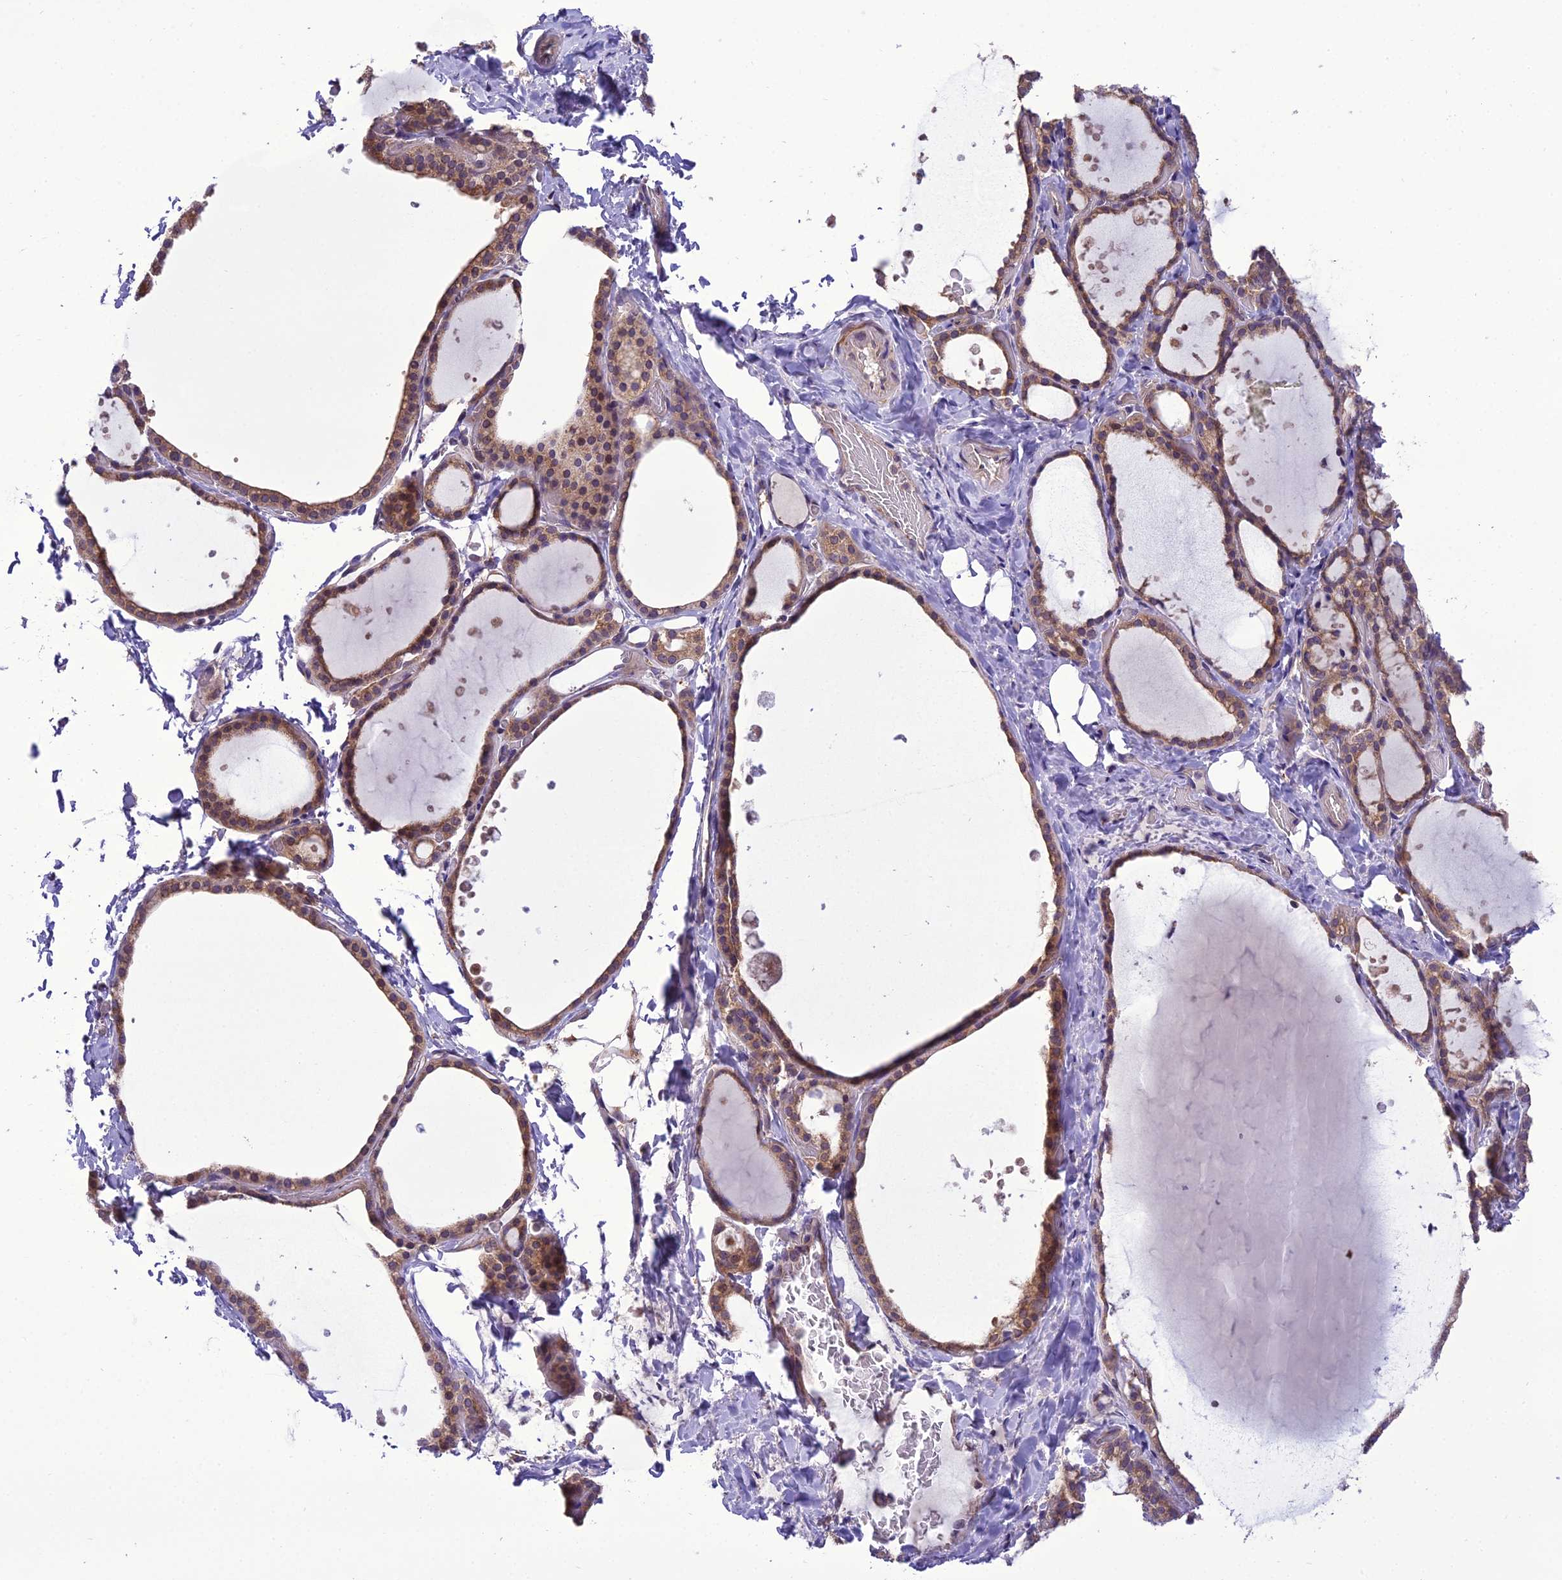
{"staining": {"intensity": "moderate", "quantity": ">75%", "location": "cytoplasmic/membranous"}, "tissue": "thyroid gland", "cell_type": "Glandular cells", "image_type": "normal", "snomed": [{"axis": "morphology", "description": "Normal tissue, NOS"}, {"axis": "topography", "description": "Thyroid gland"}], "caption": "Immunohistochemical staining of benign human thyroid gland reveals >75% levels of moderate cytoplasmic/membranous protein staining in about >75% of glandular cells.", "gene": "ENSG00000260272", "patient": {"sex": "female", "age": 44}}